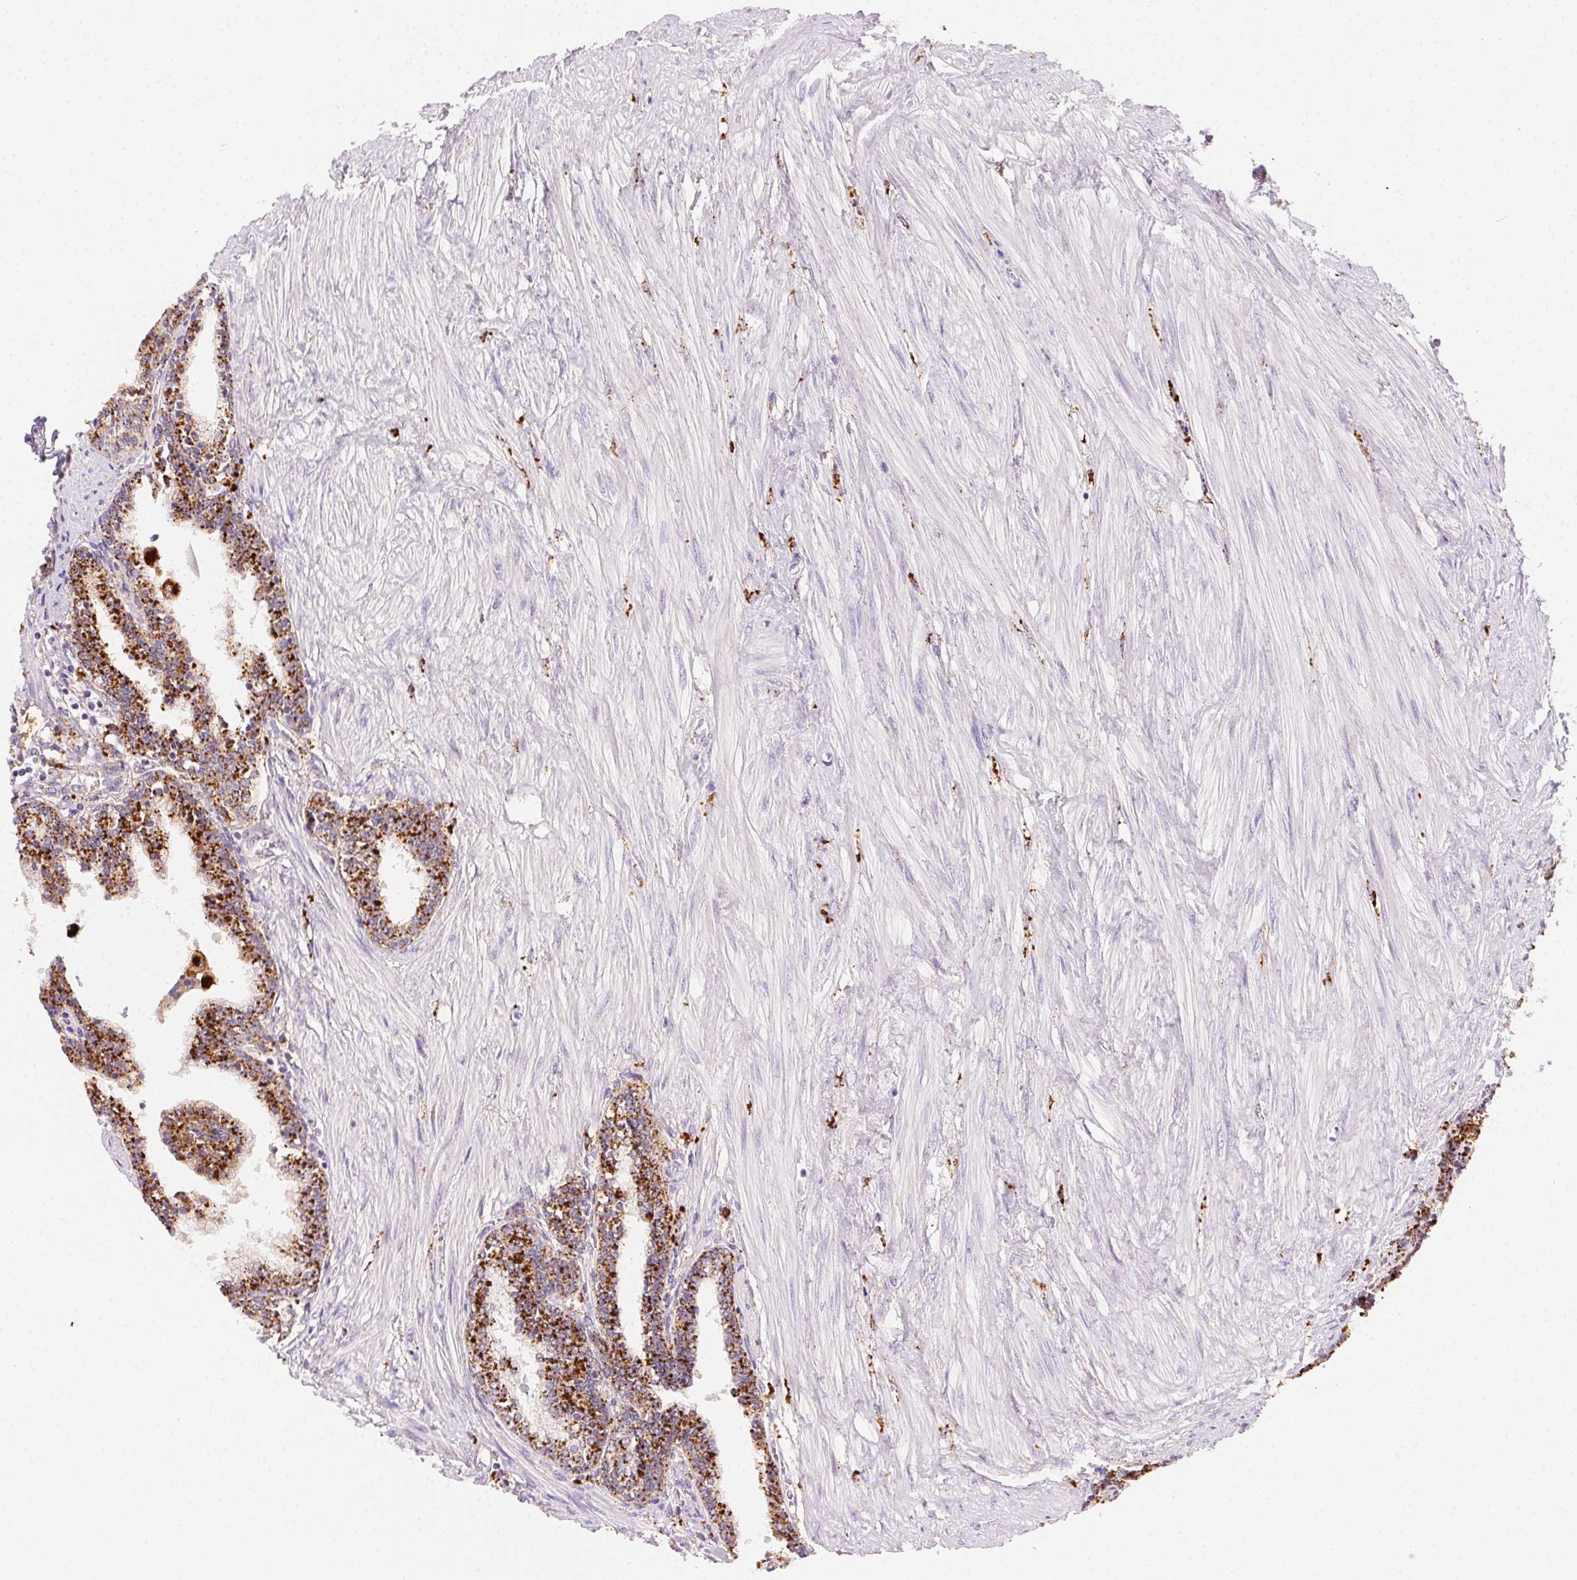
{"staining": {"intensity": "strong", "quantity": ">75%", "location": "cytoplasmic/membranous"}, "tissue": "prostate", "cell_type": "Glandular cells", "image_type": "normal", "snomed": [{"axis": "morphology", "description": "Normal tissue, NOS"}, {"axis": "topography", "description": "Prostate"}], "caption": "The photomicrograph demonstrates a brown stain indicating the presence of a protein in the cytoplasmic/membranous of glandular cells in prostate.", "gene": "SCPEP1", "patient": {"sex": "male", "age": 55}}